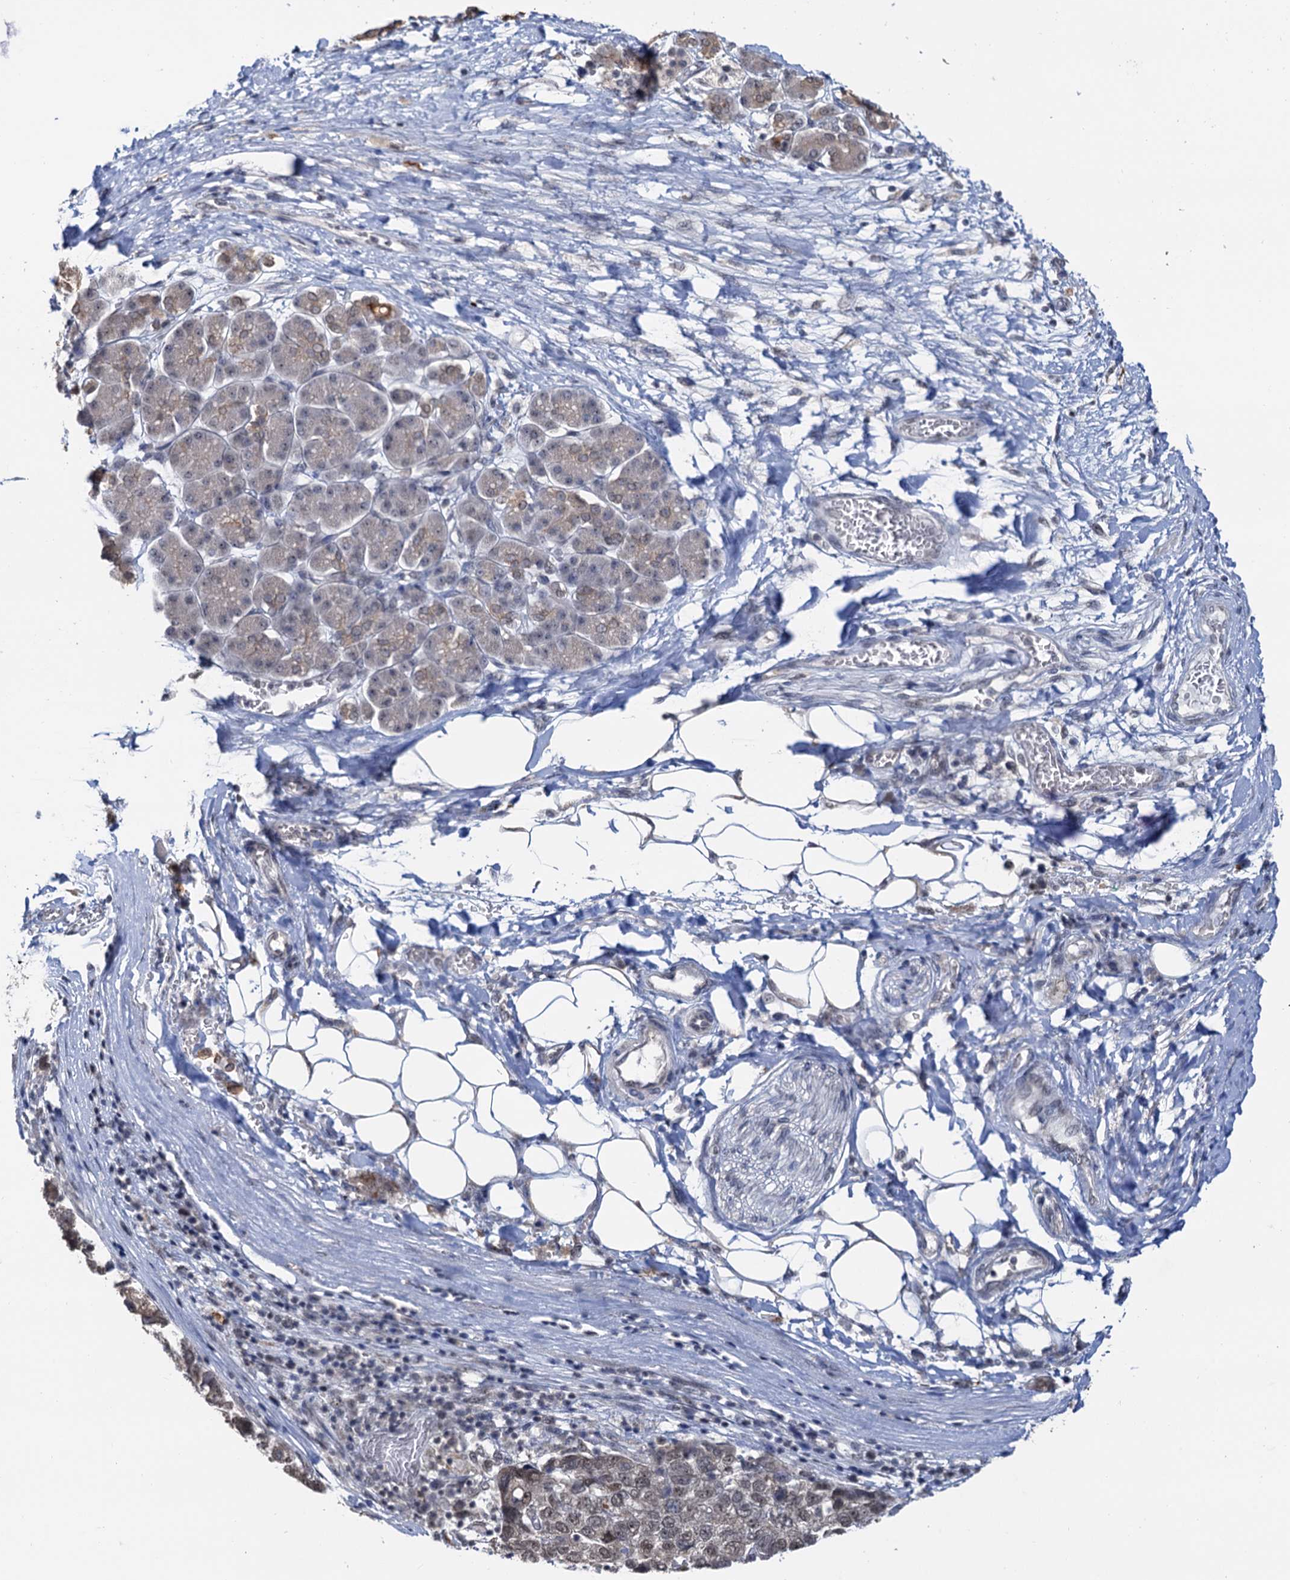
{"staining": {"intensity": "weak", "quantity": "25%-75%", "location": "nuclear"}, "tissue": "pancreatic cancer", "cell_type": "Tumor cells", "image_type": "cancer", "snomed": [{"axis": "morphology", "description": "Adenocarcinoma, NOS"}, {"axis": "topography", "description": "Pancreas"}], "caption": "This is a histology image of IHC staining of pancreatic adenocarcinoma, which shows weak staining in the nuclear of tumor cells.", "gene": "NAT10", "patient": {"sex": "female", "age": 61}}